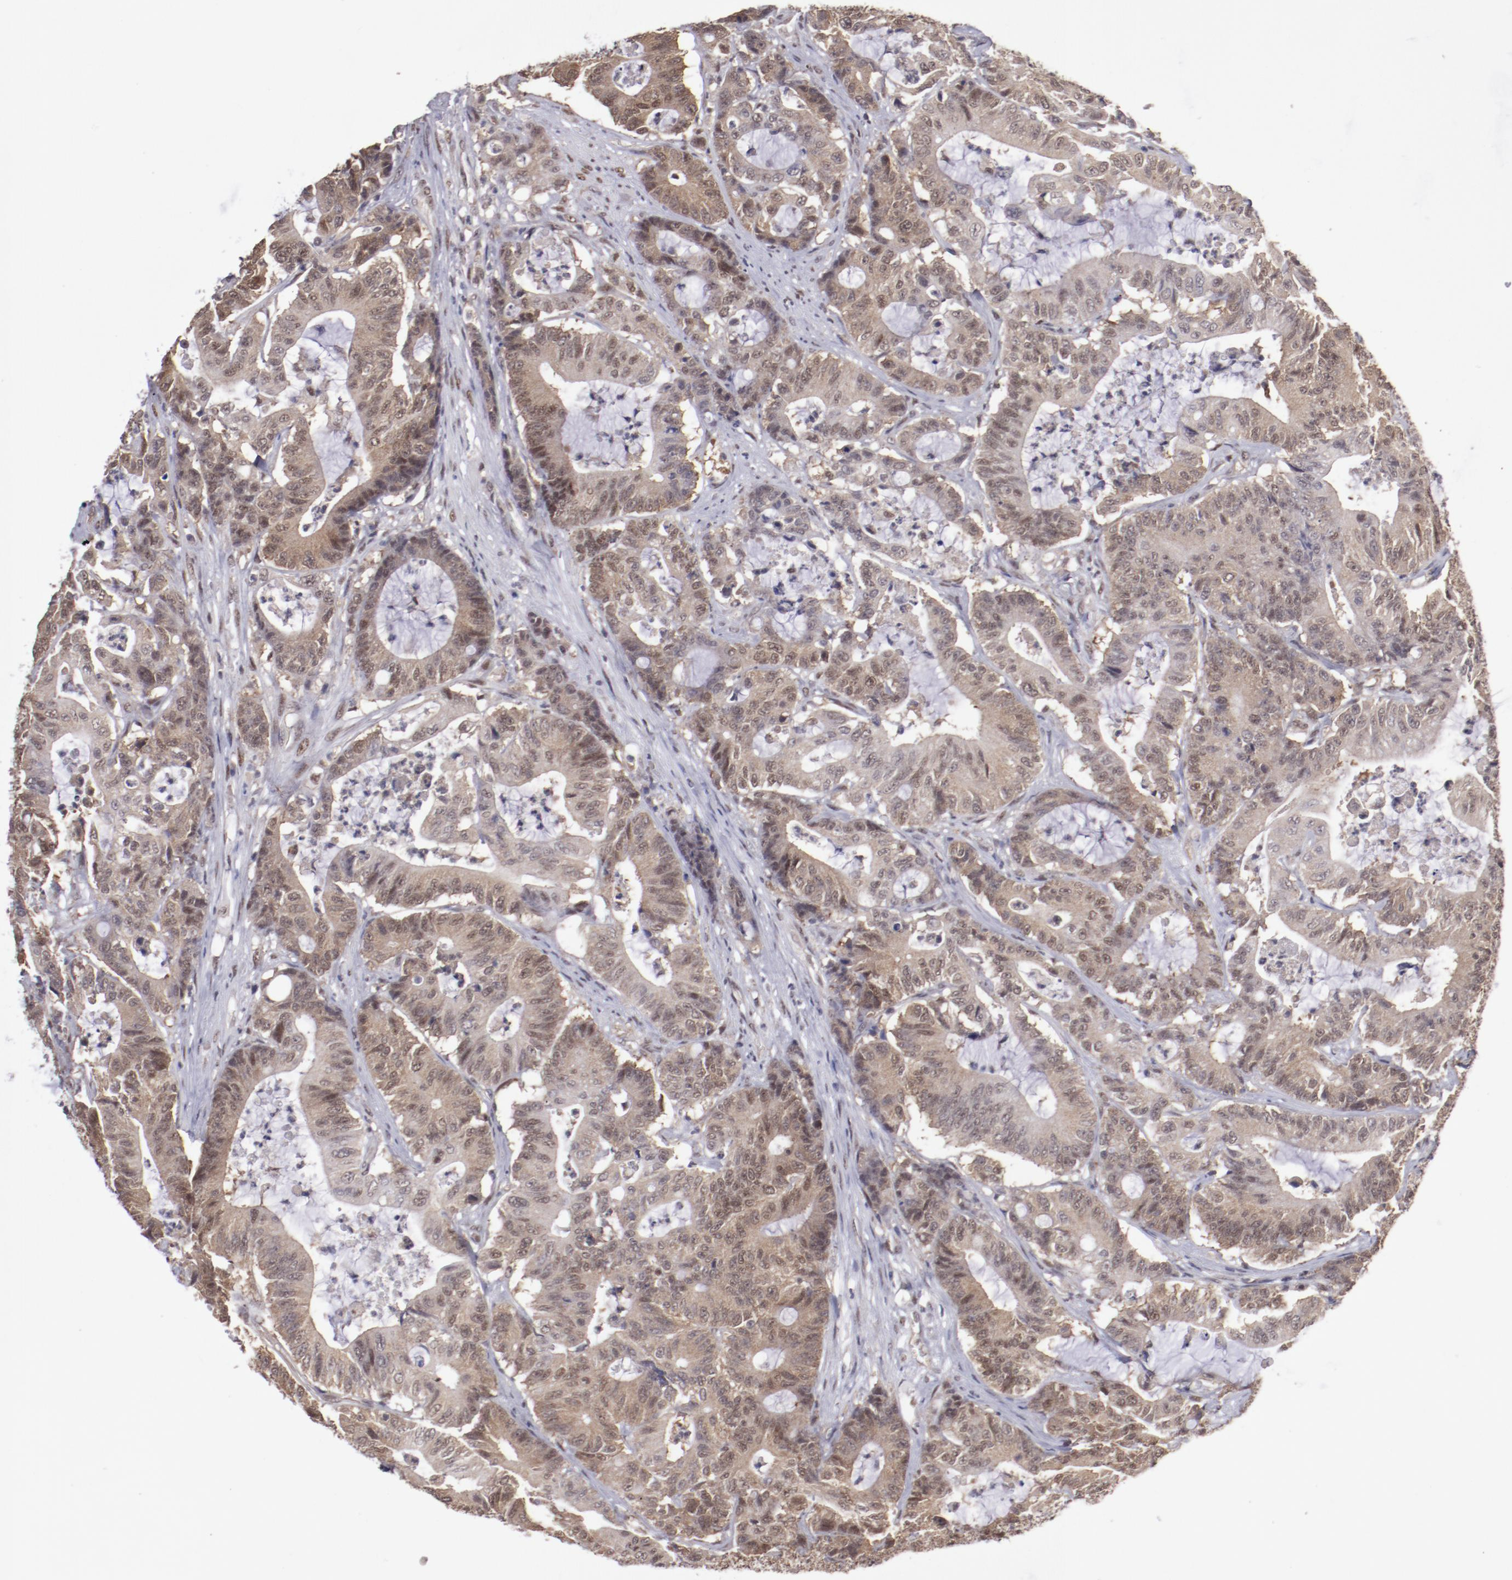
{"staining": {"intensity": "moderate", "quantity": ">75%", "location": "cytoplasmic/membranous,nuclear"}, "tissue": "colorectal cancer", "cell_type": "Tumor cells", "image_type": "cancer", "snomed": [{"axis": "morphology", "description": "Adenocarcinoma, NOS"}, {"axis": "topography", "description": "Colon"}], "caption": "Brown immunohistochemical staining in human colorectal cancer exhibits moderate cytoplasmic/membranous and nuclear positivity in about >75% of tumor cells. (DAB = brown stain, brightfield microscopy at high magnification).", "gene": "ARNT", "patient": {"sex": "female", "age": 84}}